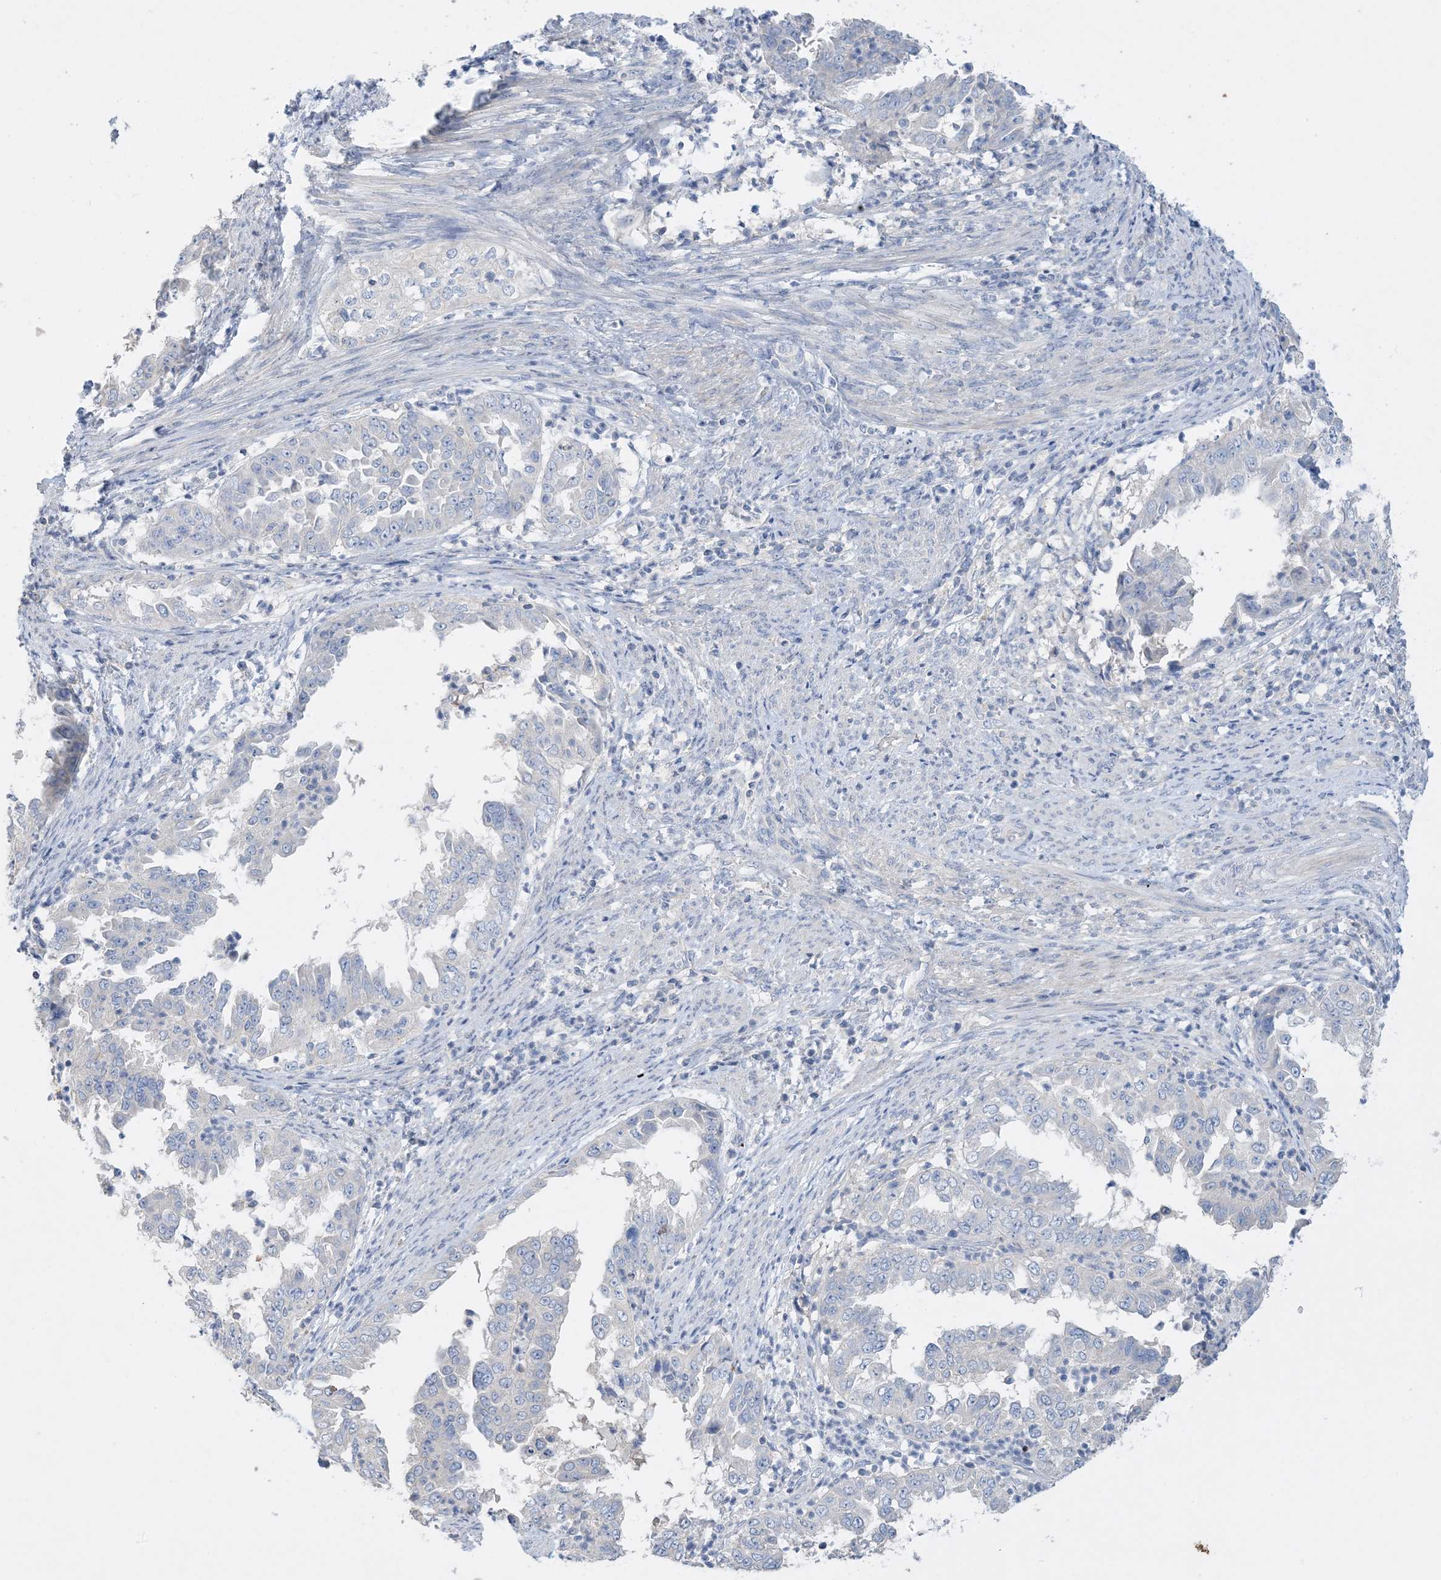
{"staining": {"intensity": "negative", "quantity": "none", "location": "none"}, "tissue": "endometrial cancer", "cell_type": "Tumor cells", "image_type": "cancer", "snomed": [{"axis": "morphology", "description": "Adenocarcinoma, NOS"}, {"axis": "topography", "description": "Endometrium"}], "caption": "An image of endometrial cancer stained for a protein demonstrates no brown staining in tumor cells.", "gene": "KPRP", "patient": {"sex": "female", "age": 85}}